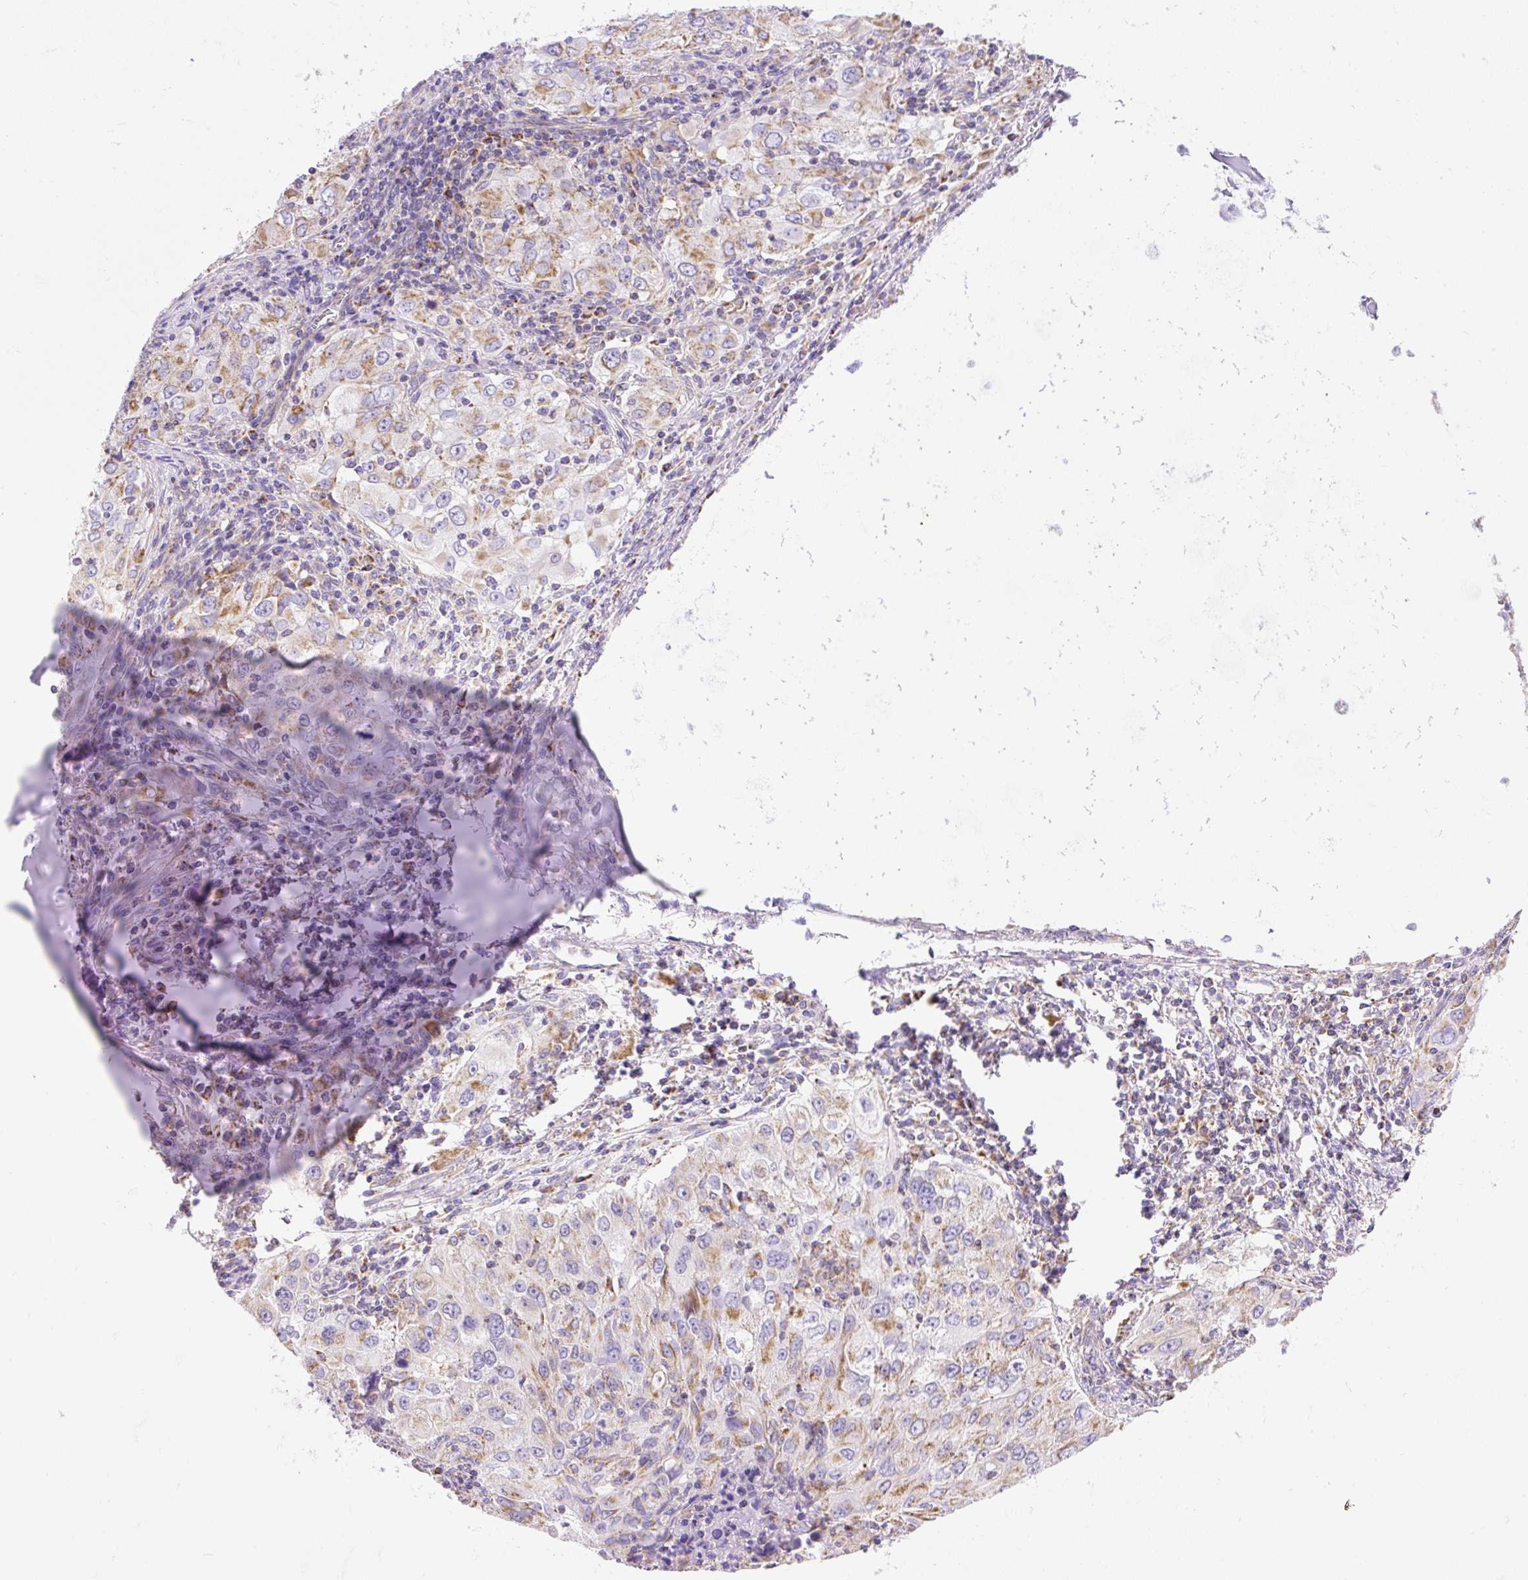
{"staining": {"intensity": "moderate", "quantity": "25%-75%", "location": "cytoplasmic/membranous"}, "tissue": "lung cancer", "cell_type": "Tumor cells", "image_type": "cancer", "snomed": [{"axis": "morphology", "description": "Adenocarcinoma, NOS"}, {"axis": "morphology", "description": "Adenocarcinoma, metastatic, NOS"}, {"axis": "topography", "description": "Lymph node"}, {"axis": "topography", "description": "Lung"}], "caption": "Protein expression analysis of human adenocarcinoma (lung) reveals moderate cytoplasmic/membranous expression in approximately 25%-75% of tumor cells. The staining was performed using DAB to visualize the protein expression in brown, while the nuclei were stained in blue with hematoxylin (Magnification: 20x).", "gene": "DAAM2", "patient": {"sex": "female", "age": 42}}